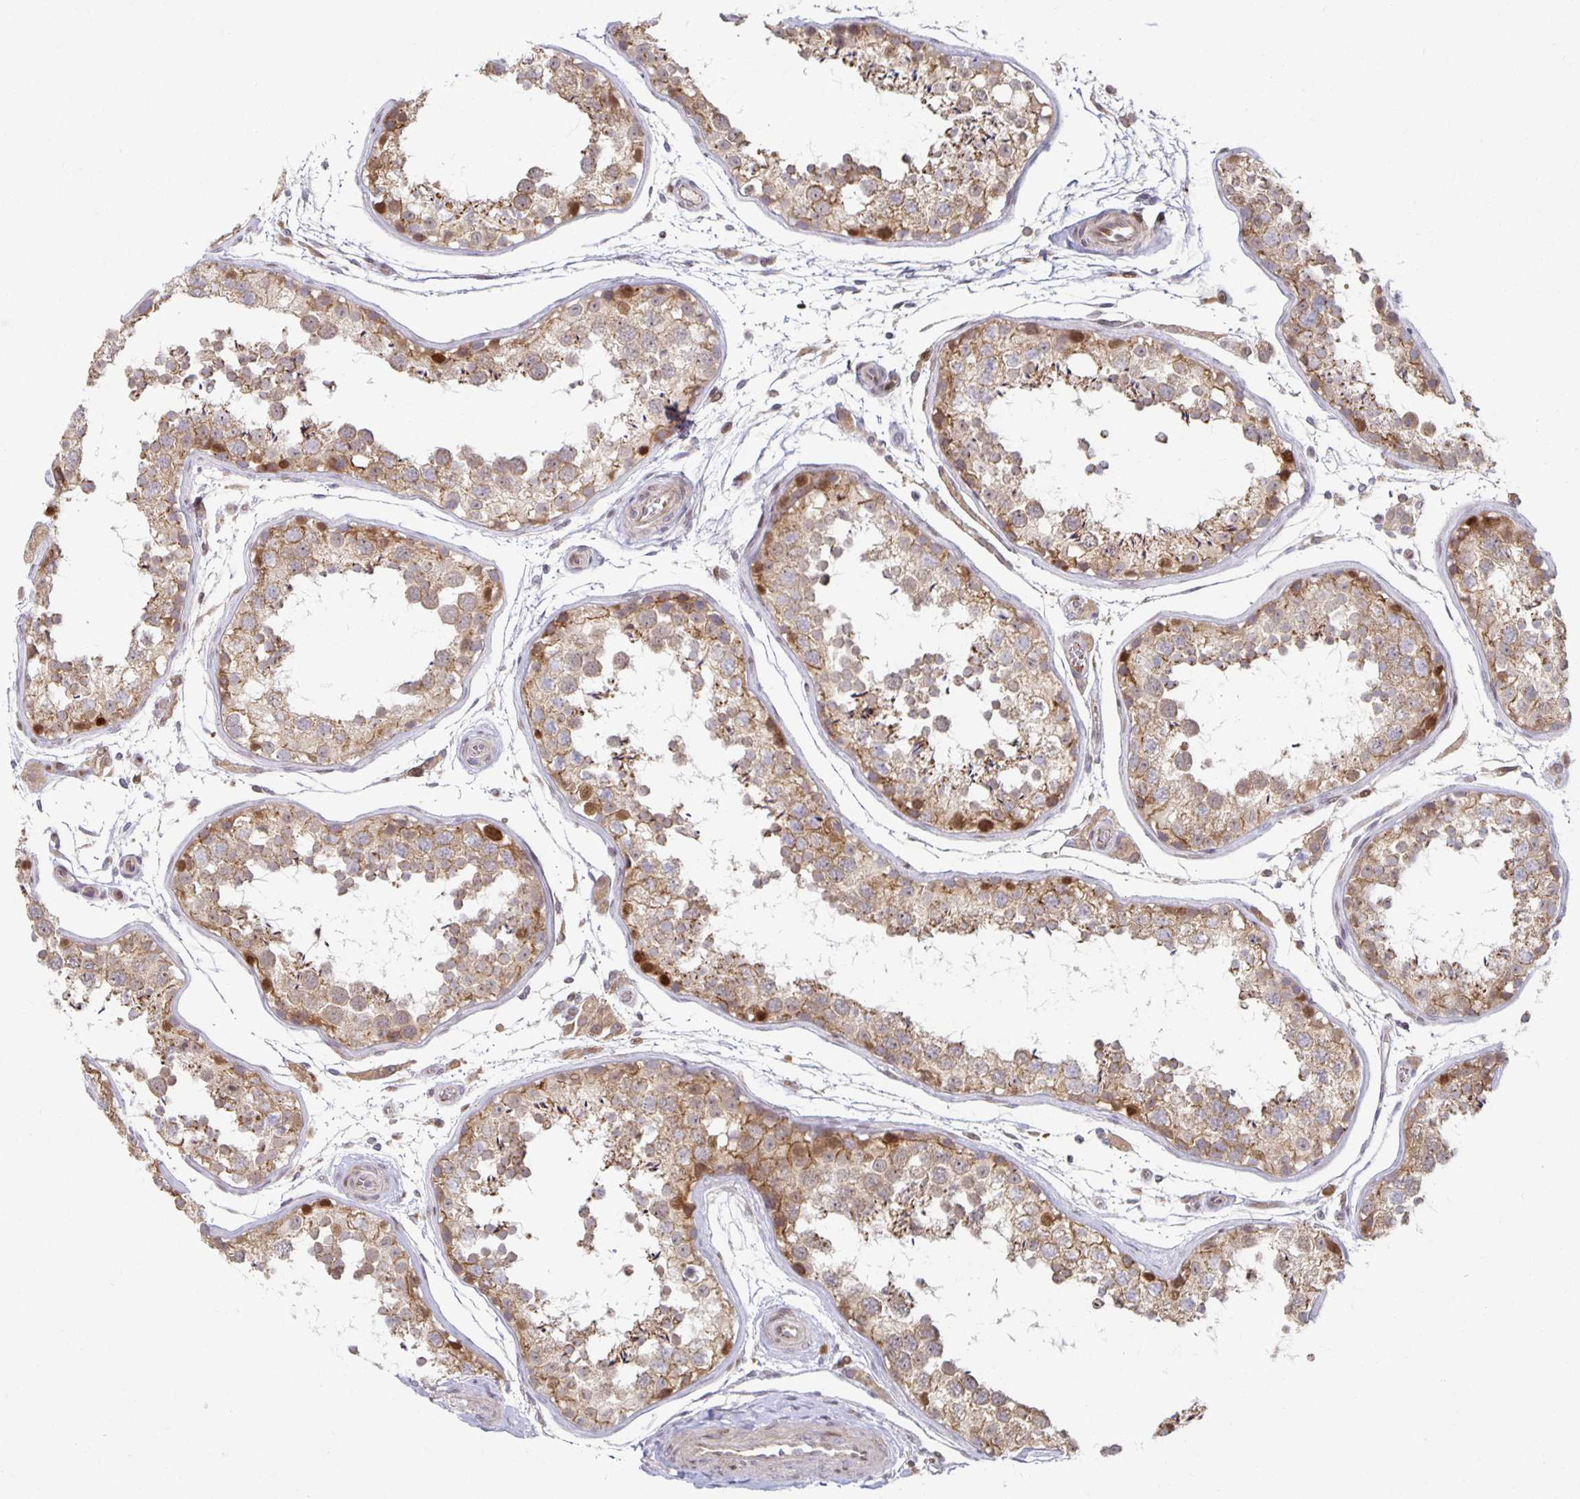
{"staining": {"intensity": "moderate", "quantity": ">75%", "location": "cytoplasmic/membranous,nuclear"}, "tissue": "testis", "cell_type": "Cells in seminiferous ducts", "image_type": "normal", "snomed": [{"axis": "morphology", "description": "Normal tissue, NOS"}, {"axis": "topography", "description": "Testis"}], "caption": "Cells in seminiferous ducts exhibit medium levels of moderate cytoplasmic/membranous,nuclear positivity in approximately >75% of cells in normal testis. Using DAB (brown) and hematoxylin (blue) stains, captured at high magnification using brightfield microscopy.", "gene": "HCFC1R1", "patient": {"sex": "male", "age": 29}}